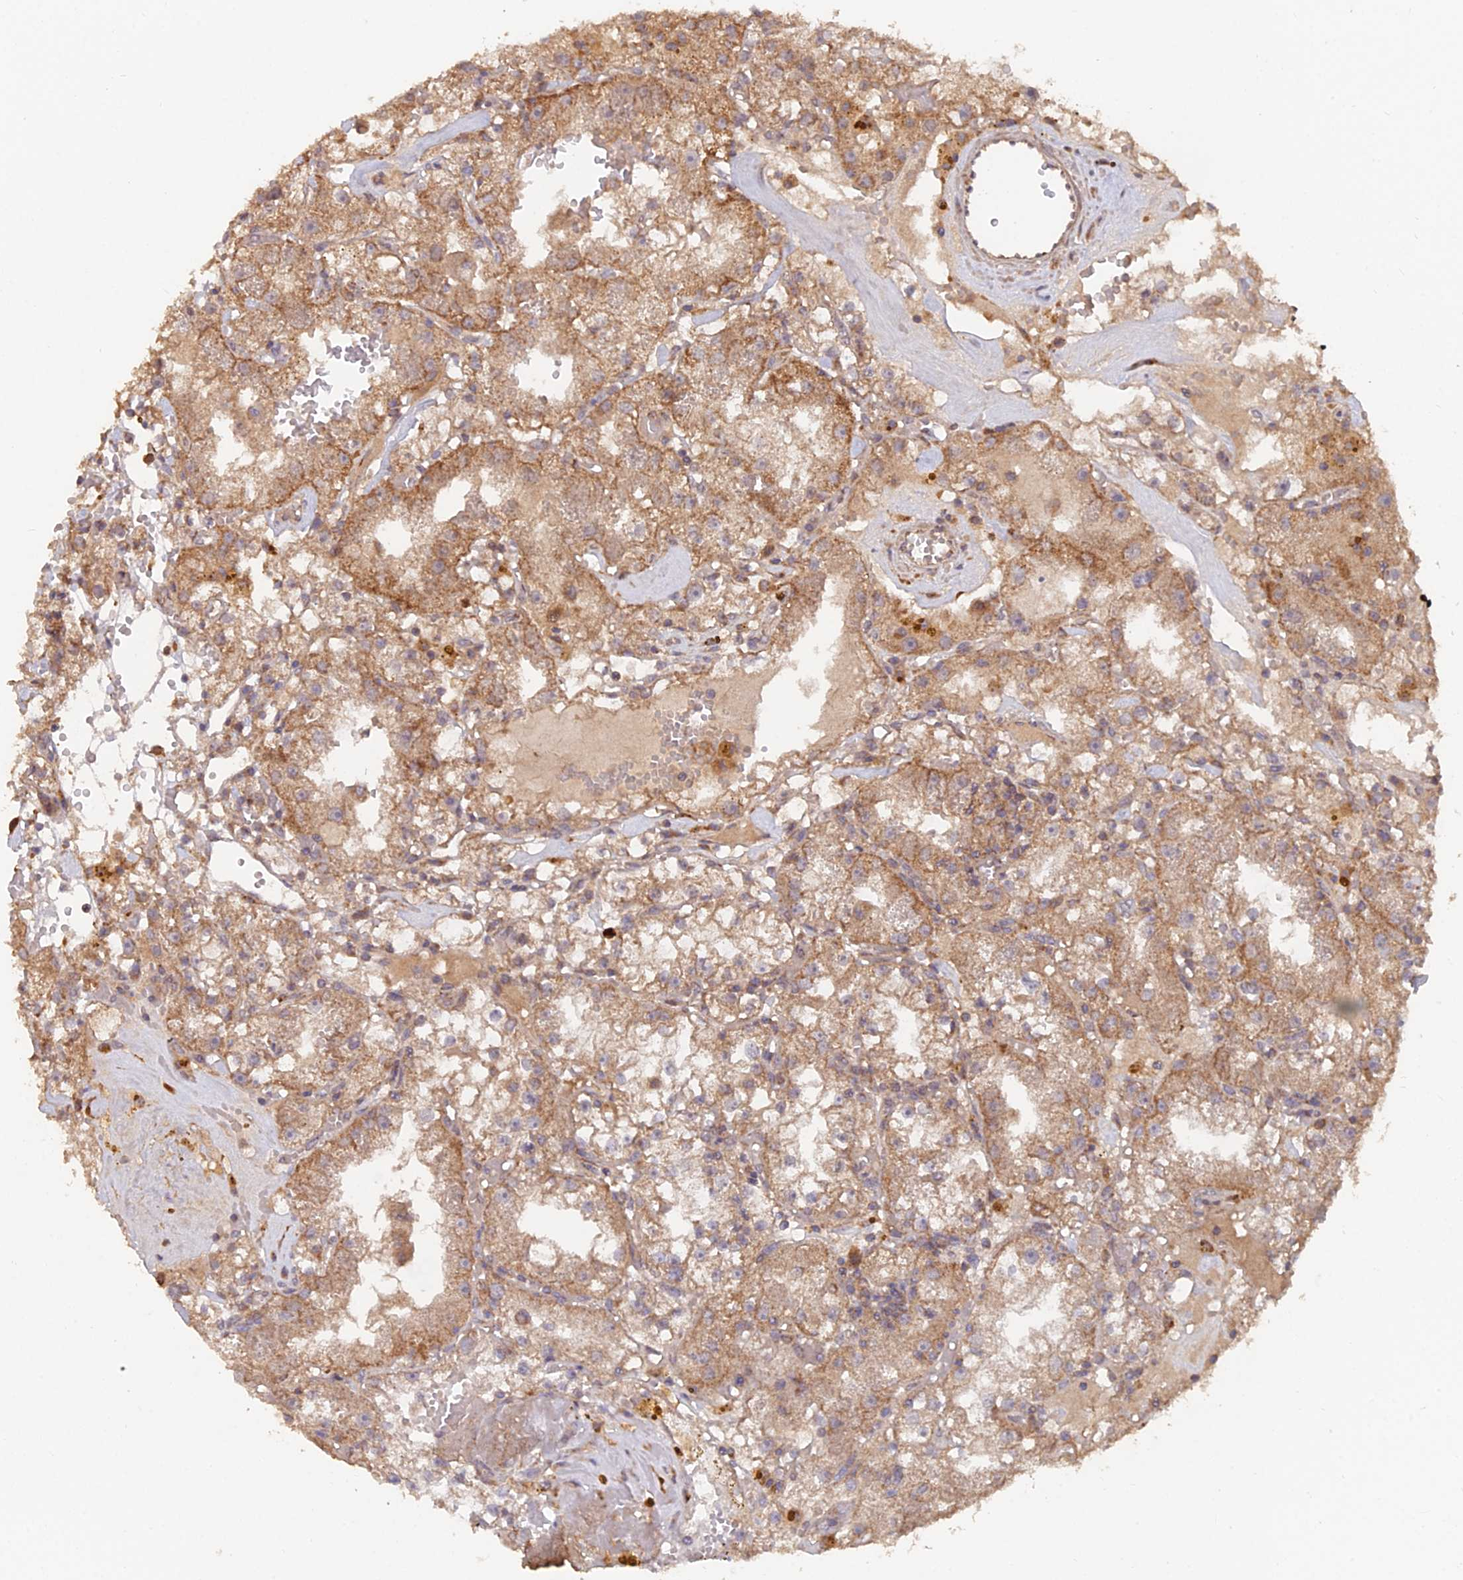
{"staining": {"intensity": "moderate", "quantity": ">75%", "location": "cytoplasmic/membranous"}, "tissue": "renal cancer", "cell_type": "Tumor cells", "image_type": "cancer", "snomed": [{"axis": "morphology", "description": "Adenocarcinoma, NOS"}, {"axis": "topography", "description": "Kidney"}], "caption": "Protein staining exhibits moderate cytoplasmic/membranous staining in approximately >75% of tumor cells in renal cancer. (Brightfield microscopy of DAB IHC at high magnification).", "gene": "IFT22", "patient": {"sex": "male", "age": 56}}